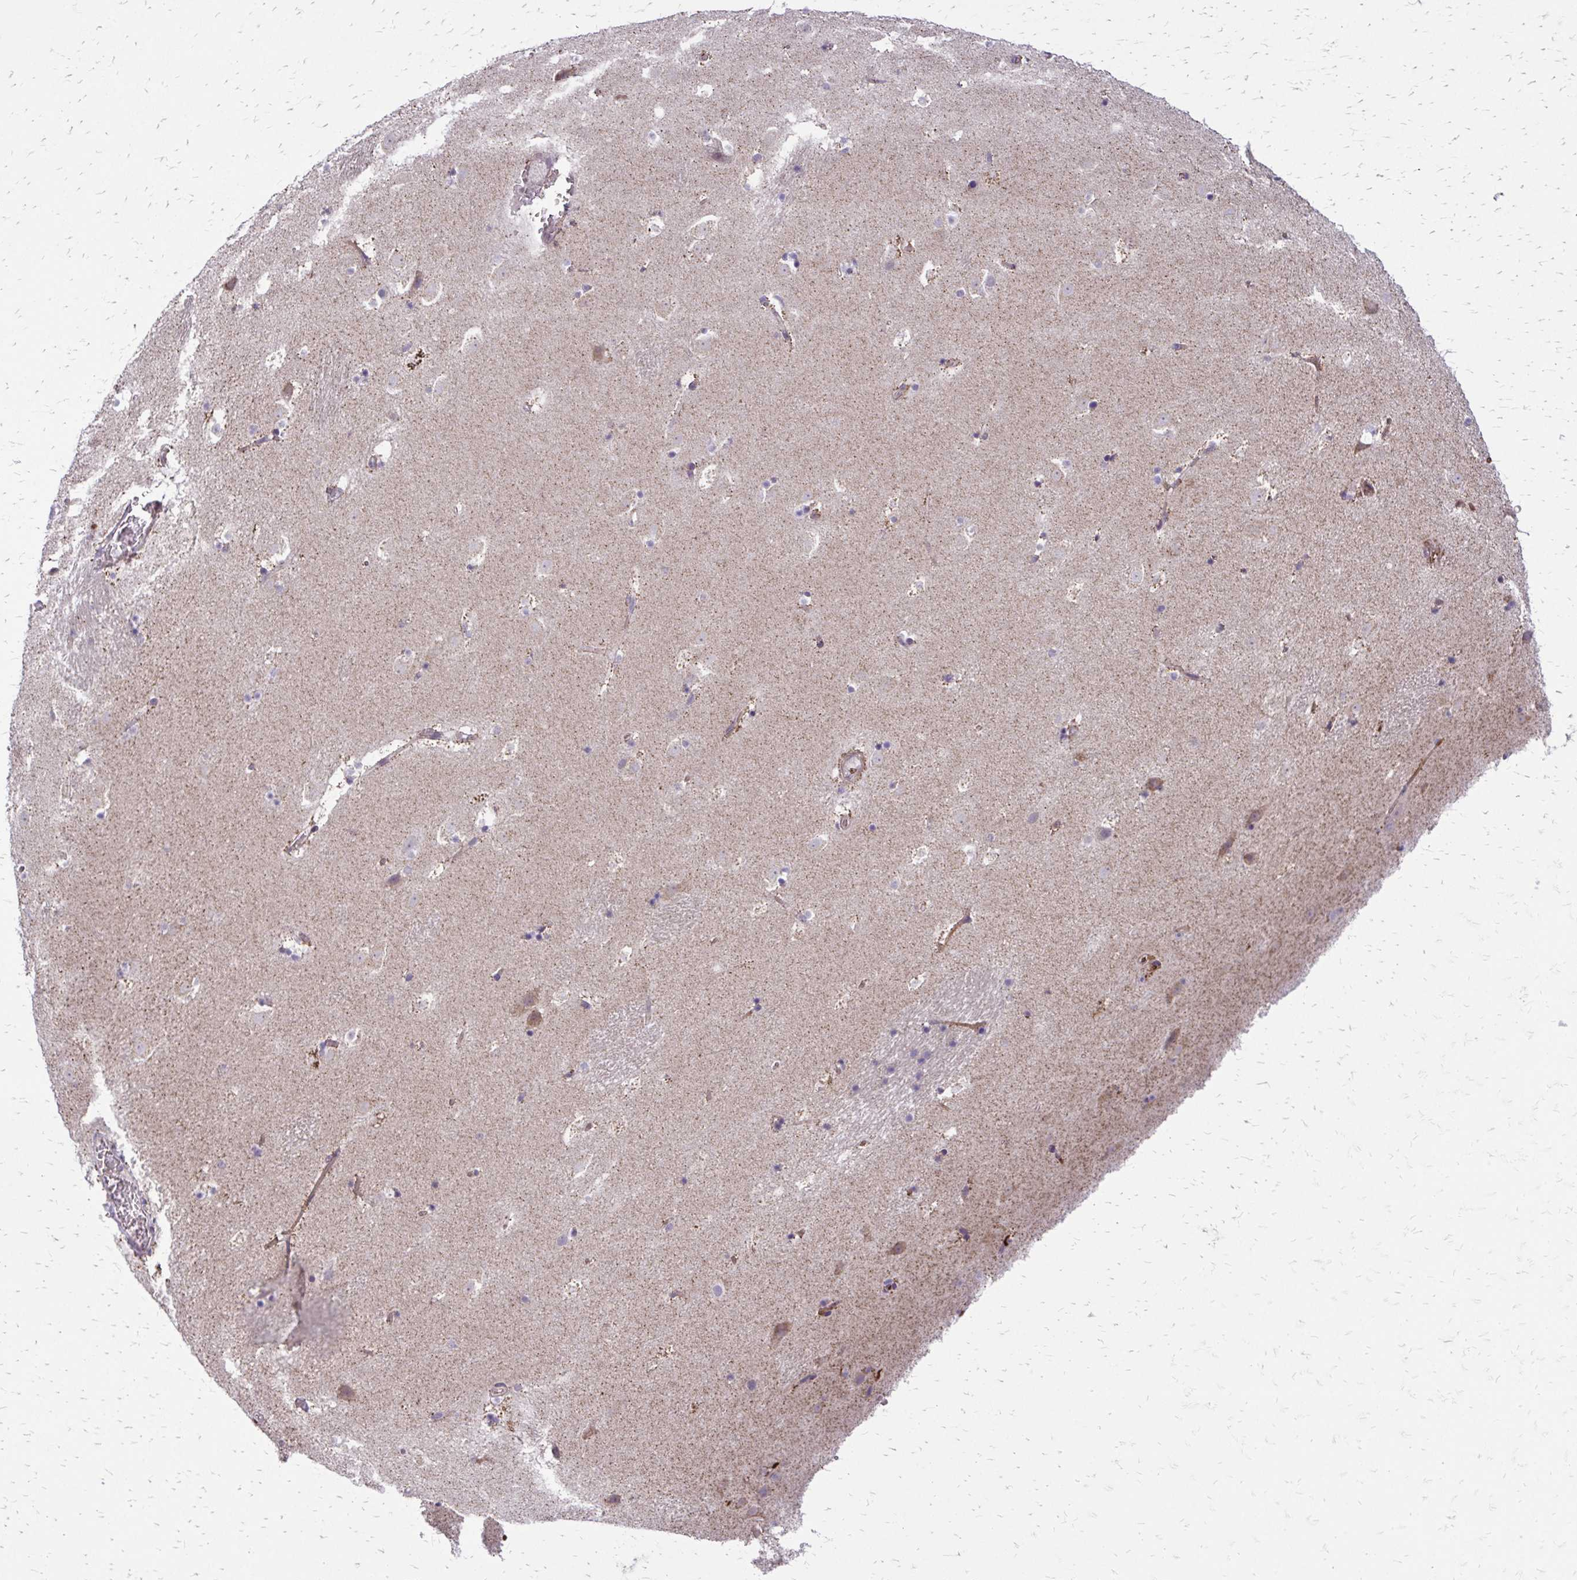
{"staining": {"intensity": "negative", "quantity": "none", "location": "none"}, "tissue": "caudate", "cell_type": "Glial cells", "image_type": "normal", "snomed": [{"axis": "morphology", "description": "Normal tissue, NOS"}, {"axis": "topography", "description": "Lateral ventricle wall"}], "caption": "Micrograph shows no protein staining in glial cells of unremarkable caudate.", "gene": "FUNDC2", "patient": {"sex": "male", "age": 37}}